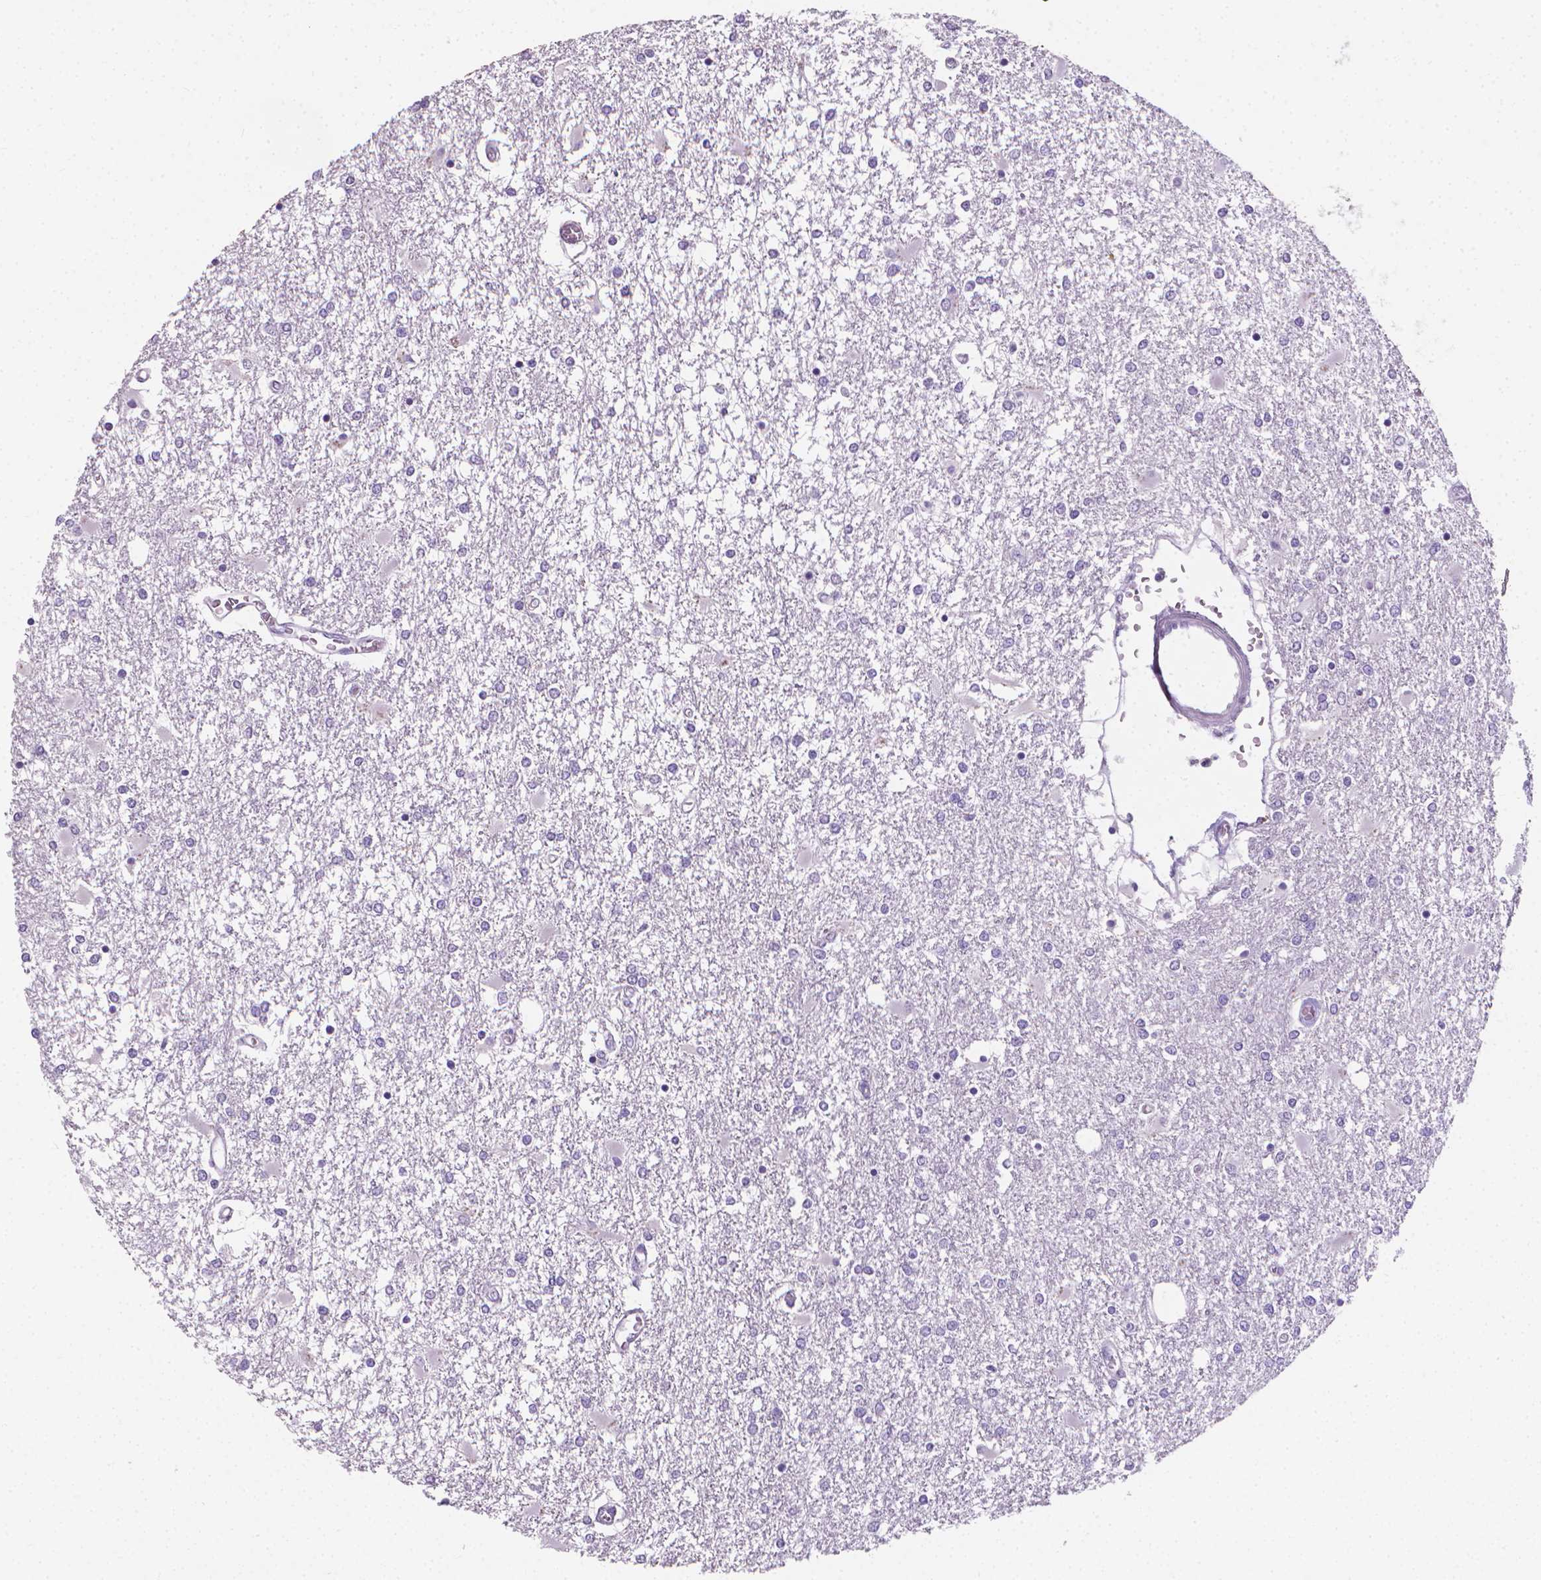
{"staining": {"intensity": "negative", "quantity": "none", "location": "none"}, "tissue": "glioma", "cell_type": "Tumor cells", "image_type": "cancer", "snomed": [{"axis": "morphology", "description": "Glioma, malignant, High grade"}, {"axis": "topography", "description": "Cerebral cortex"}], "caption": "Immunohistochemistry (IHC) histopathology image of human glioma stained for a protein (brown), which displays no staining in tumor cells.", "gene": "XPNPEP2", "patient": {"sex": "male", "age": 79}}